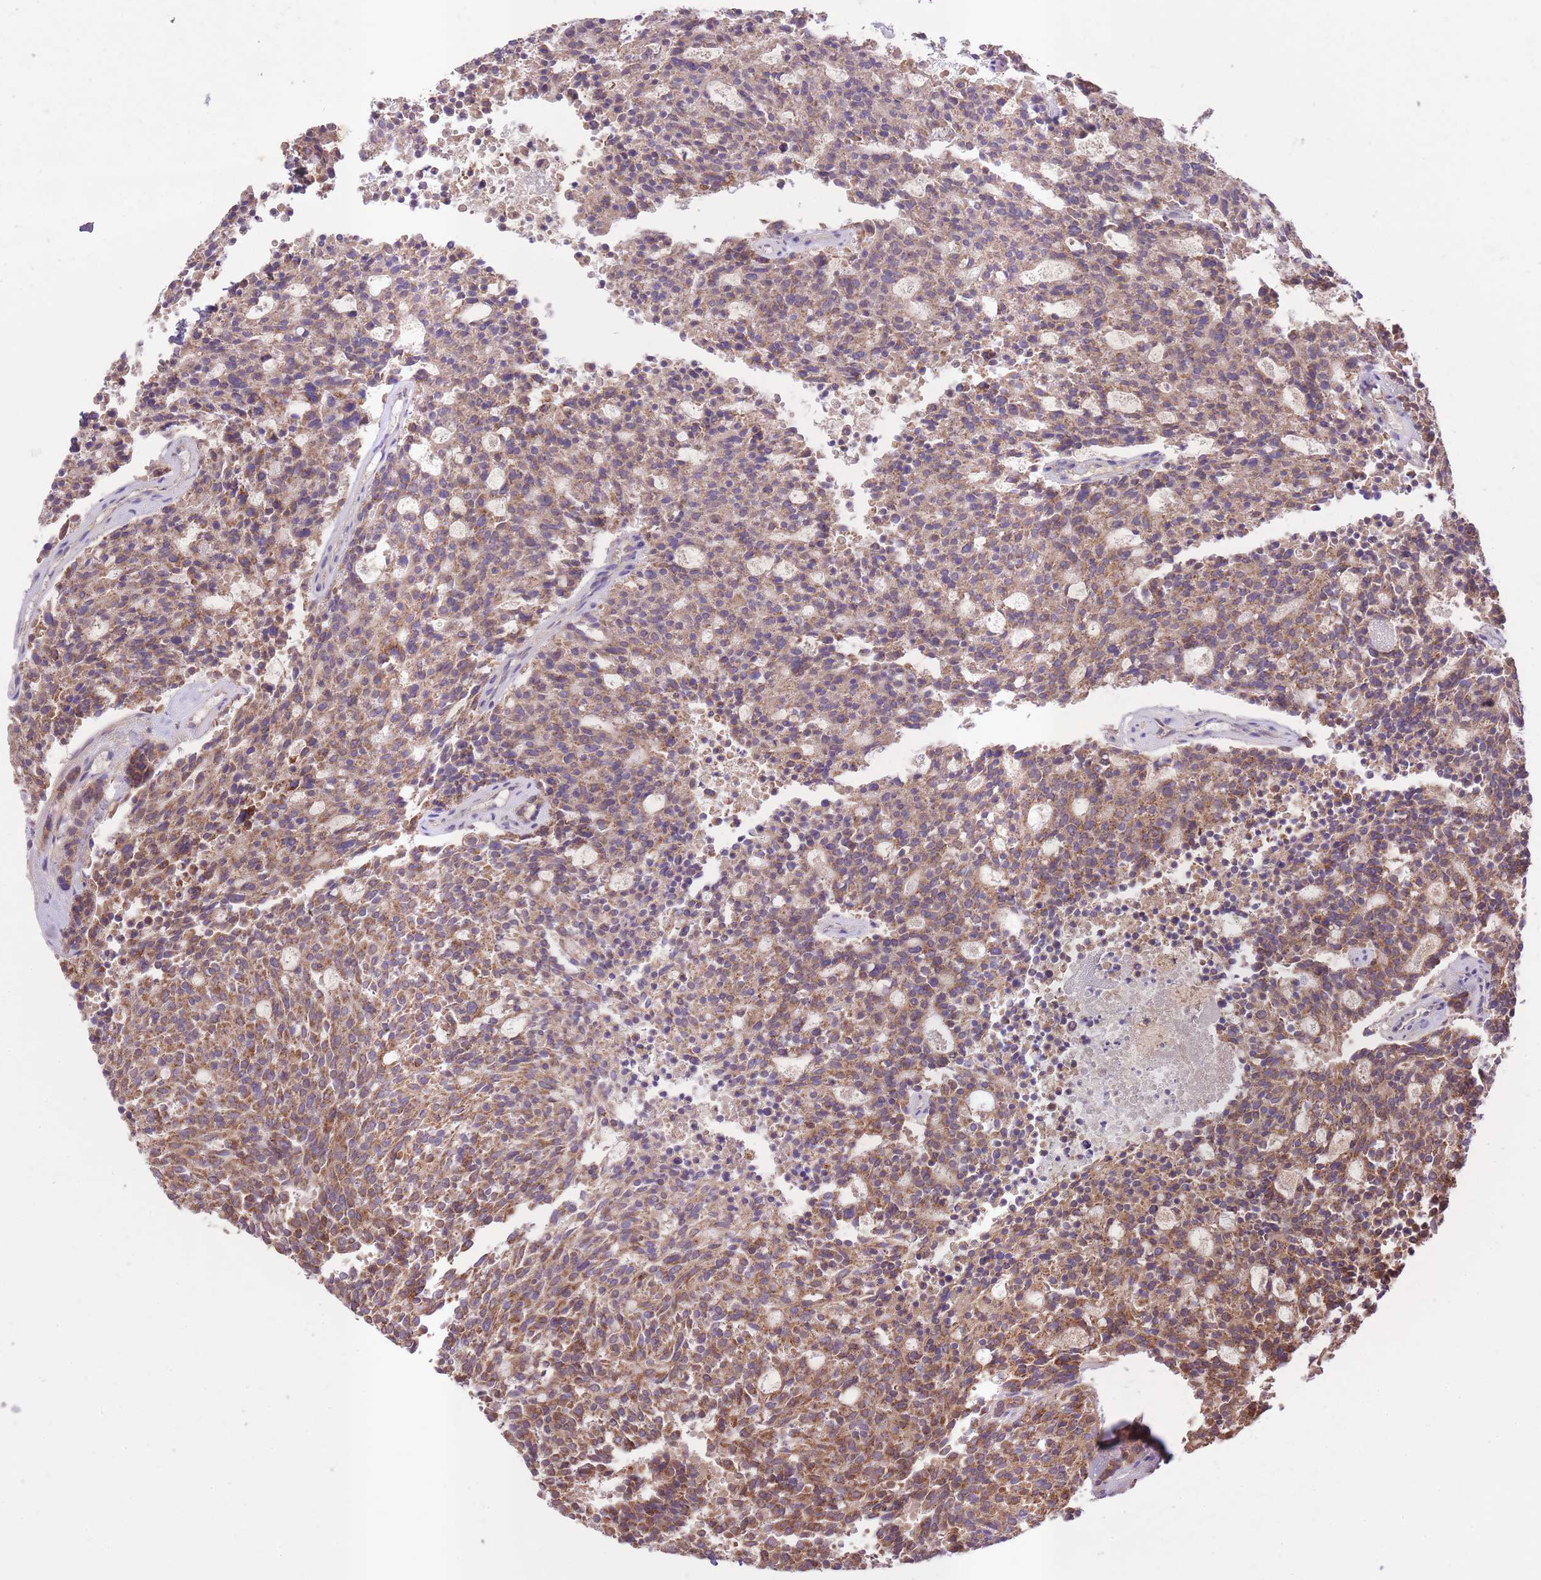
{"staining": {"intensity": "moderate", "quantity": ">75%", "location": "cytoplasmic/membranous"}, "tissue": "carcinoid", "cell_type": "Tumor cells", "image_type": "cancer", "snomed": [{"axis": "morphology", "description": "Carcinoid, malignant, NOS"}, {"axis": "topography", "description": "Pancreas"}], "caption": "A high-resolution photomicrograph shows immunohistochemistry staining of carcinoid (malignant), which reveals moderate cytoplasmic/membranous expression in approximately >75% of tumor cells.", "gene": "ST3GAL3", "patient": {"sex": "female", "age": 54}}